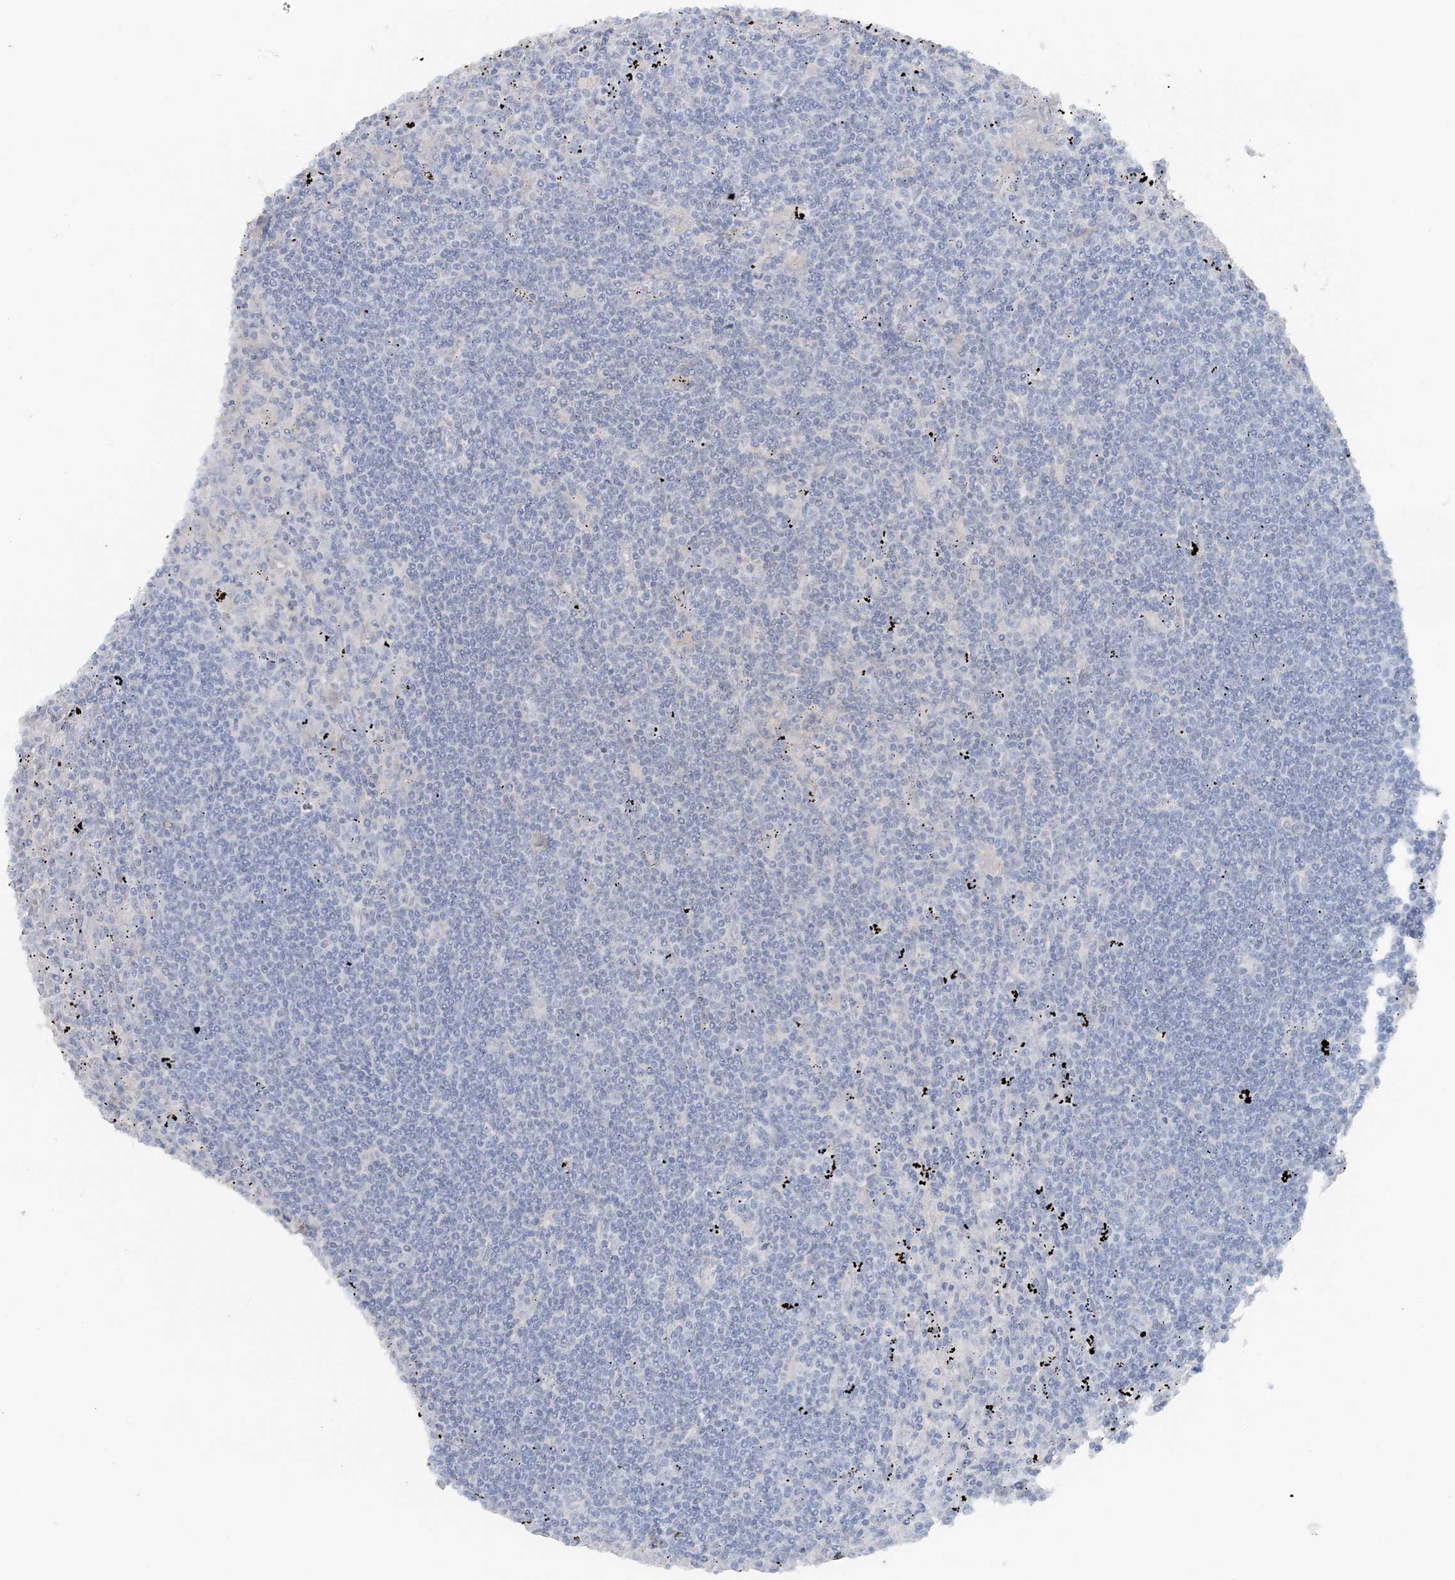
{"staining": {"intensity": "negative", "quantity": "none", "location": "none"}, "tissue": "lymphoma", "cell_type": "Tumor cells", "image_type": "cancer", "snomed": [{"axis": "morphology", "description": "Malignant lymphoma, non-Hodgkin's type, Low grade"}, {"axis": "topography", "description": "Spleen"}], "caption": "DAB (3,3'-diaminobenzidine) immunohistochemical staining of human low-grade malignant lymphoma, non-Hodgkin's type displays no significant staining in tumor cells.", "gene": "ATP11A", "patient": {"sex": "male", "age": 76}}